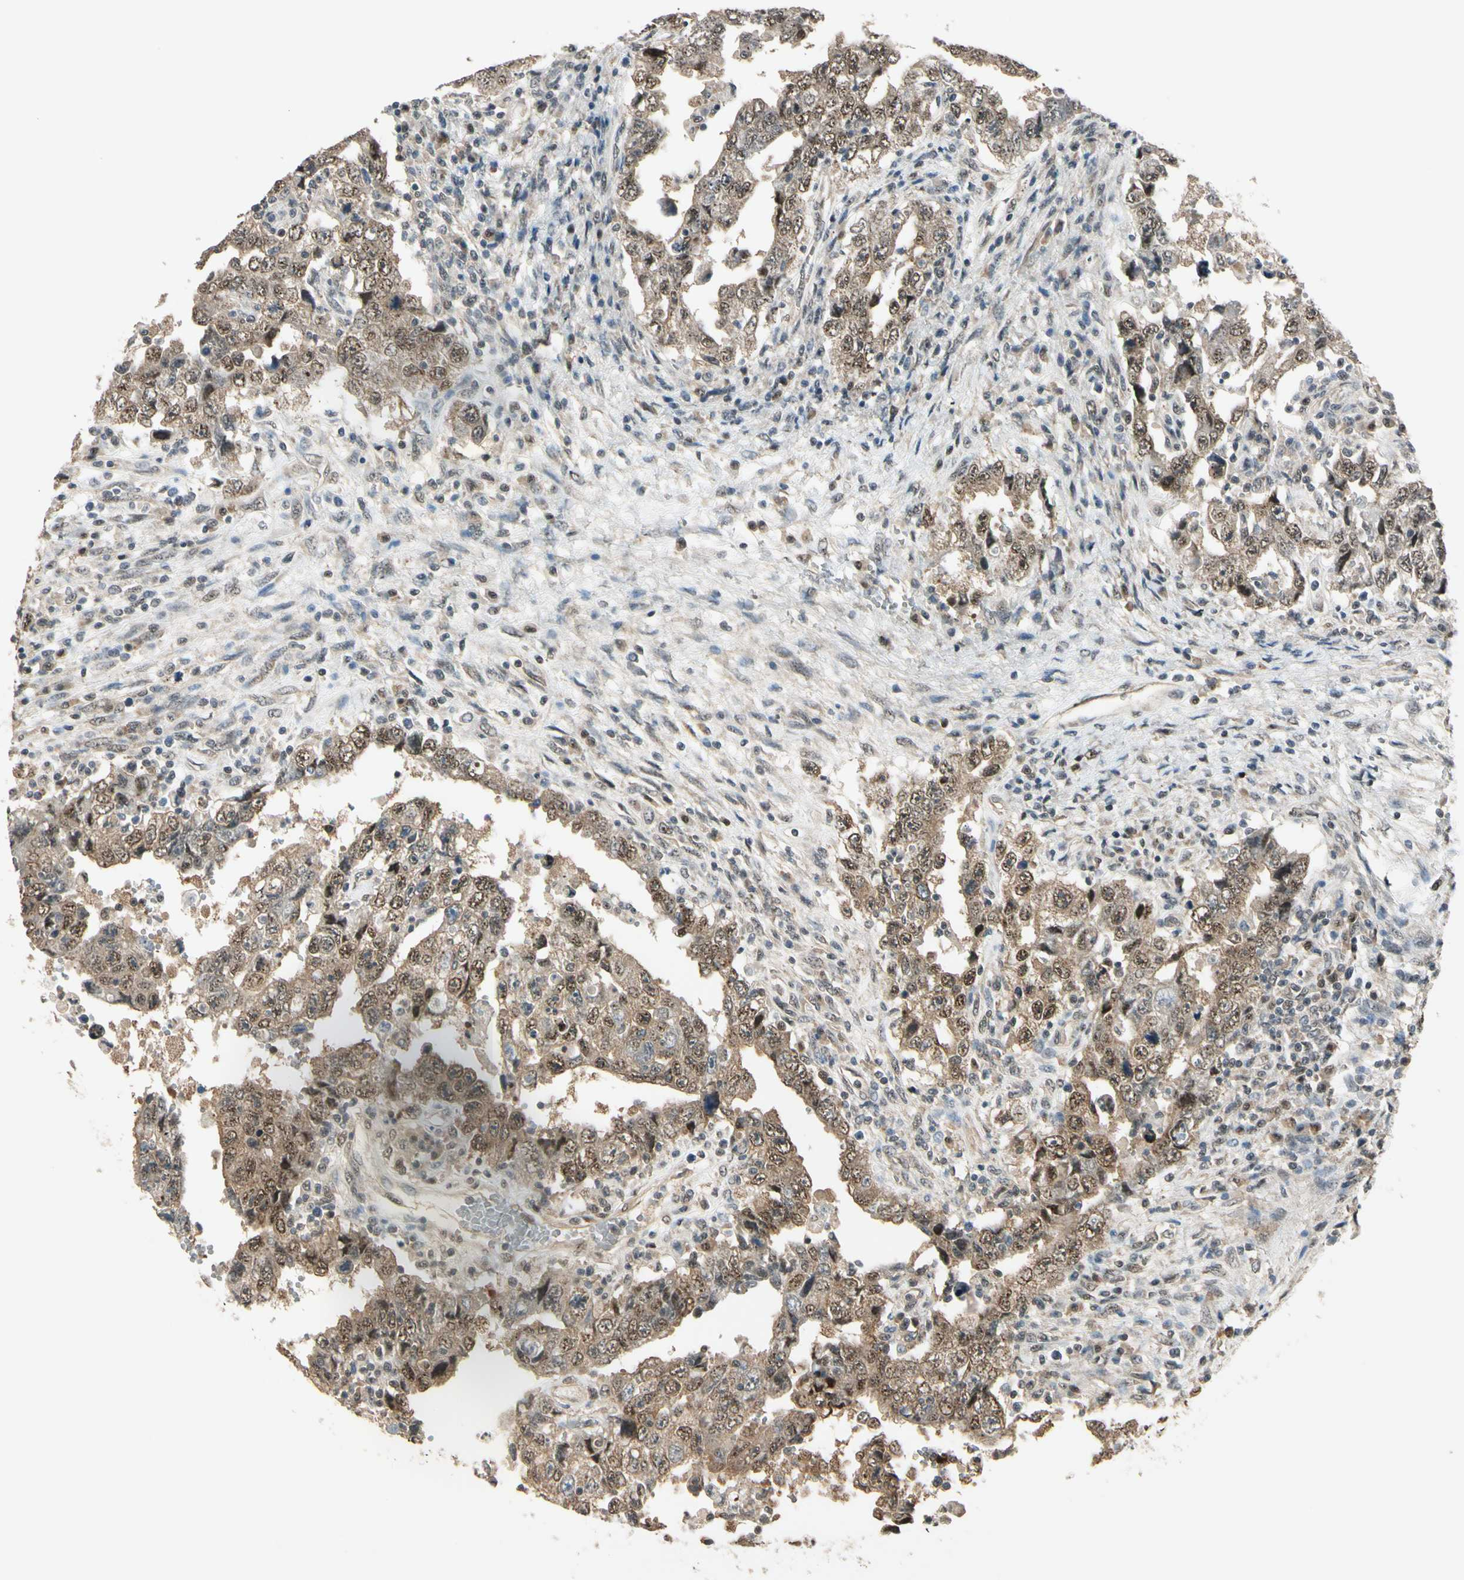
{"staining": {"intensity": "moderate", "quantity": ">75%", "location": "cytoplasmic/membranous,nuclear"}, "tissue": "testis cancer", "cell_type": "Tumor cells", "image_type": "cancer", "snomed": [{"axis": "morphology", "description": "Carcinoma, Embryonal, NOS"}, {"axis": "topography", "description": "Testis"}], "caption": "Protein analysis of testis cancer tissue demonstrates moderate cytoplasmic/membranous and nuclear expression in about >75% of tumor cells.", "gene": "MCPH1", "patient": {"sex": "male", "age": 26}}